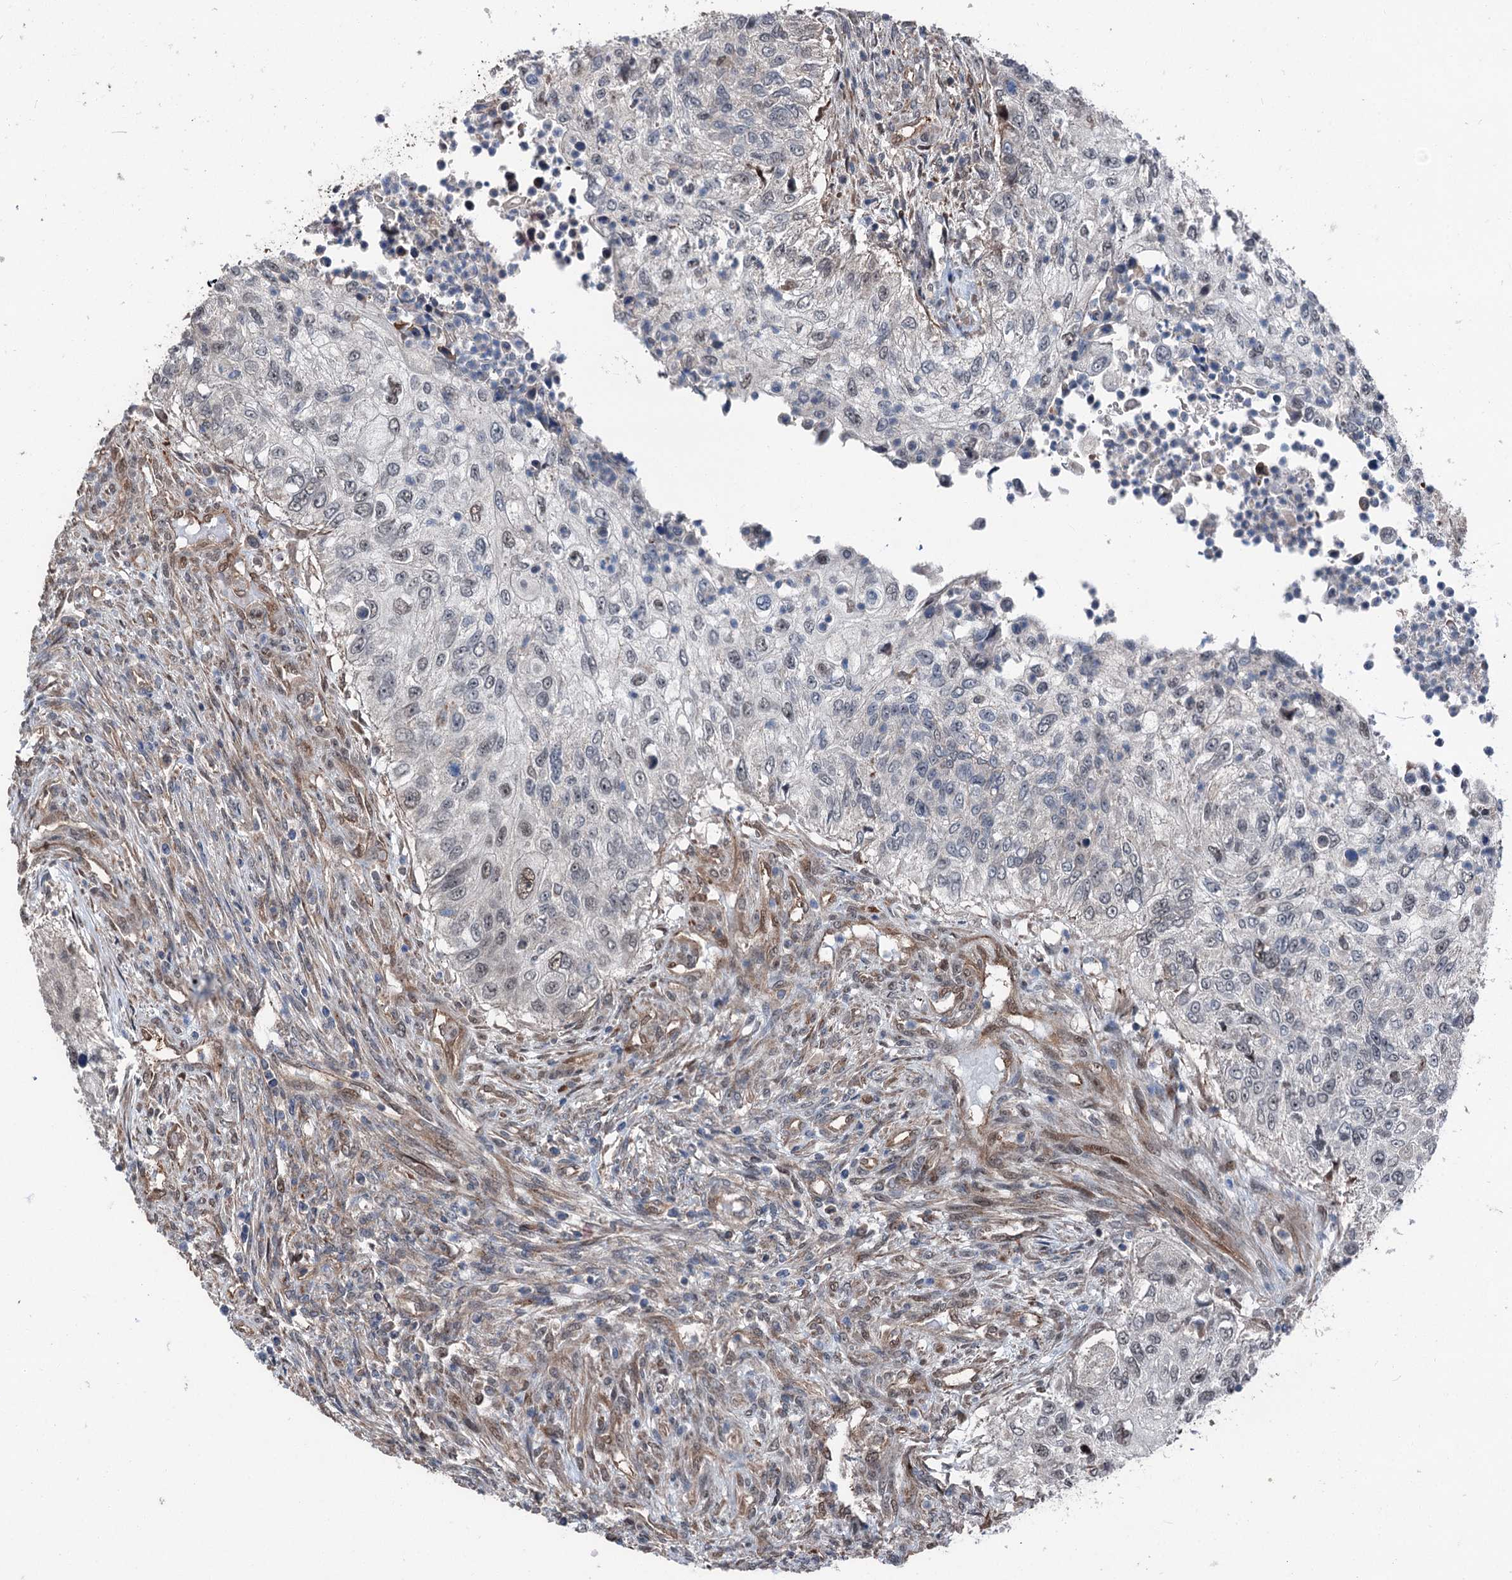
{"staining": {"intensity": "weak", "quantity": "<25%", "location": "nuclear"}, "tissue": "urothelial cancer", "cell_type": "Tumor cells", "image_type": "cancer", "snomed": [{"axis": "morphology", "description": "Urothelial carcinoma, High grade"}, {"axis": "topography", "description": "Urinary bladder"}], "caption": "Protein analysis of urothelial cancer exhibits no significant positivity in tumor cells.", "gene": "PSMD13", "patient": {"sex": "female", "age": 60}}